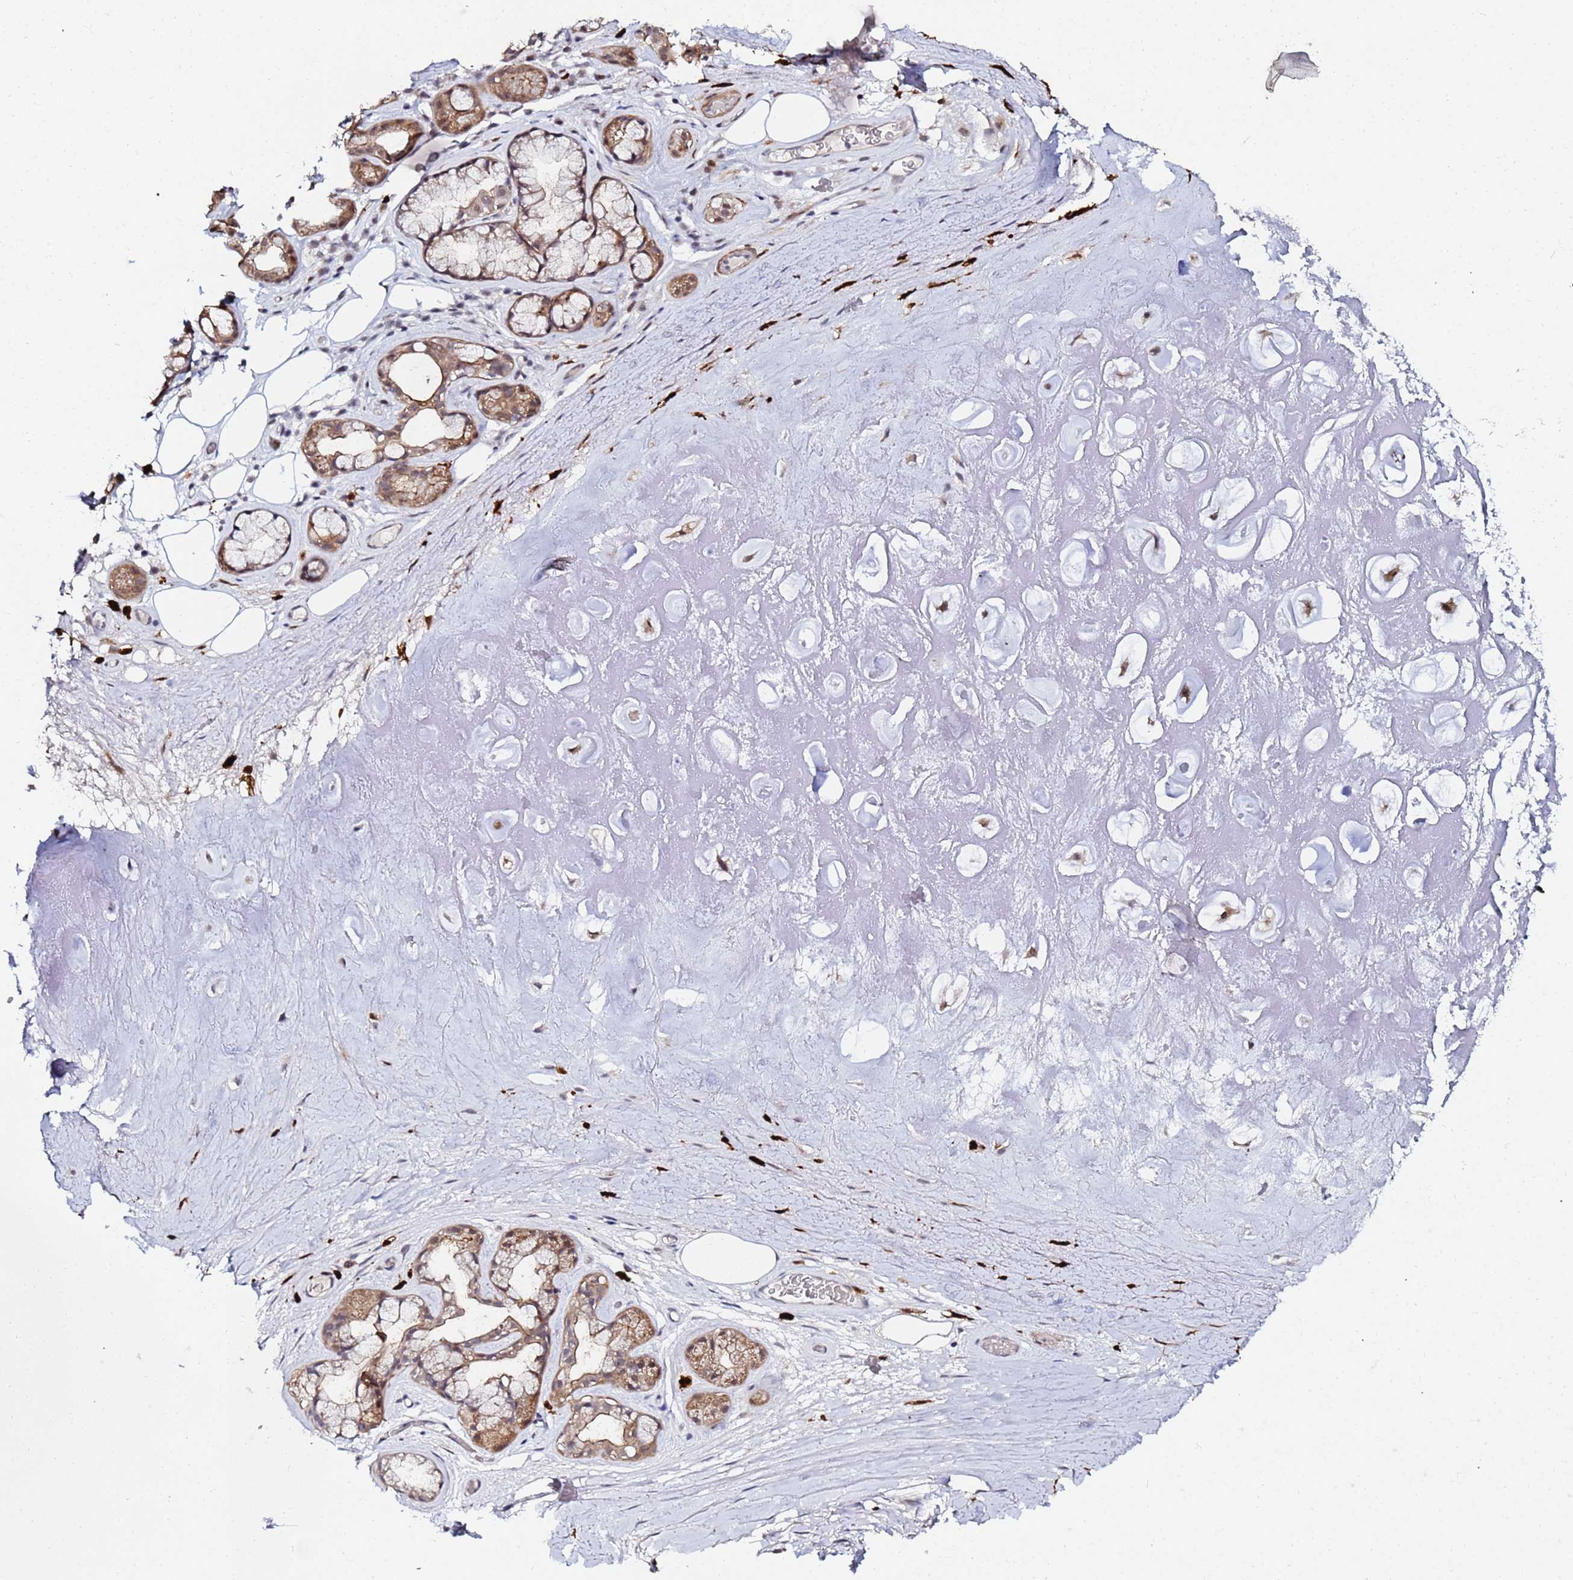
{"staining": {"intensity": "negative", "quantity": "none", "location": "none"}, "tissue": "adipose tissue", "cell_type": "Adipocytes", "image_type": "normal", "snomed": [{"axis": "morphology", "description": "Normal tissue, NOS"}, {"axis": "topography", "description": "Cartilage tissue"}], "caption": "High power microscopy photomicrograph of an immunohistochemistry (IHC) micrograph of unremarkable adipose tissue, revealing no significant positivity in adipocytes.", "gene": "MTCL1", "patient": {"sex": "male", "age": 81}}